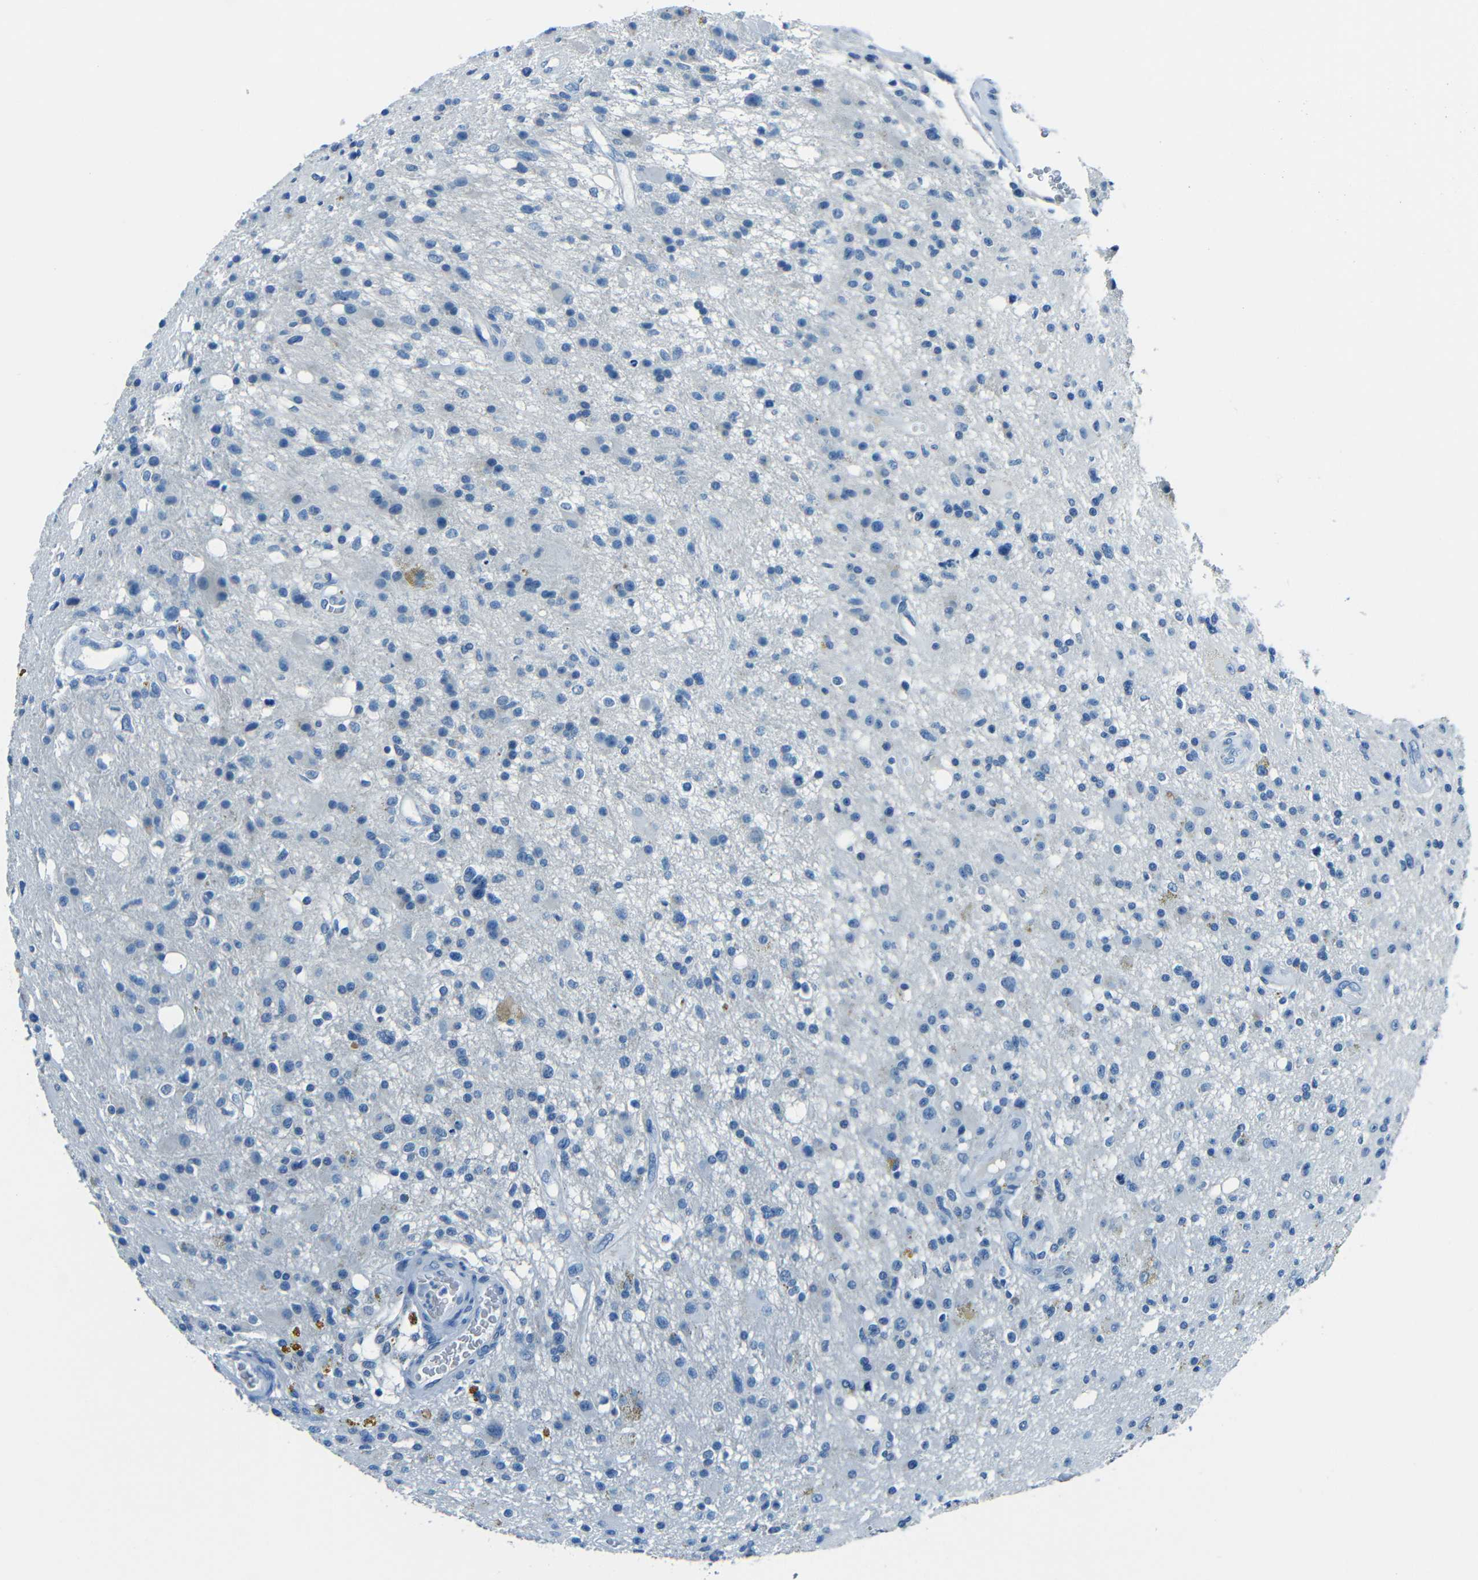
{"staining": {"intensity": "negative", "quantity": "none", "location": "none"}, "tissue": "glioma", "cell_type": "Tumor cells", "image_type": "cancer", "snomed": [{"axis": "morphology", "description": "Glioma, malignant, High grade"}, {"axis": "topography", "description": "Brain"}], "caption": "Immunohistochemistry photomicrograph of neoplastic tissue: human glioma stained with DAB (3,3'-diaminobenzidine) displays no significant protein staining in tumor cells.", "gene": "FBN2", "patient": {"sex": "male", "age": 33}}